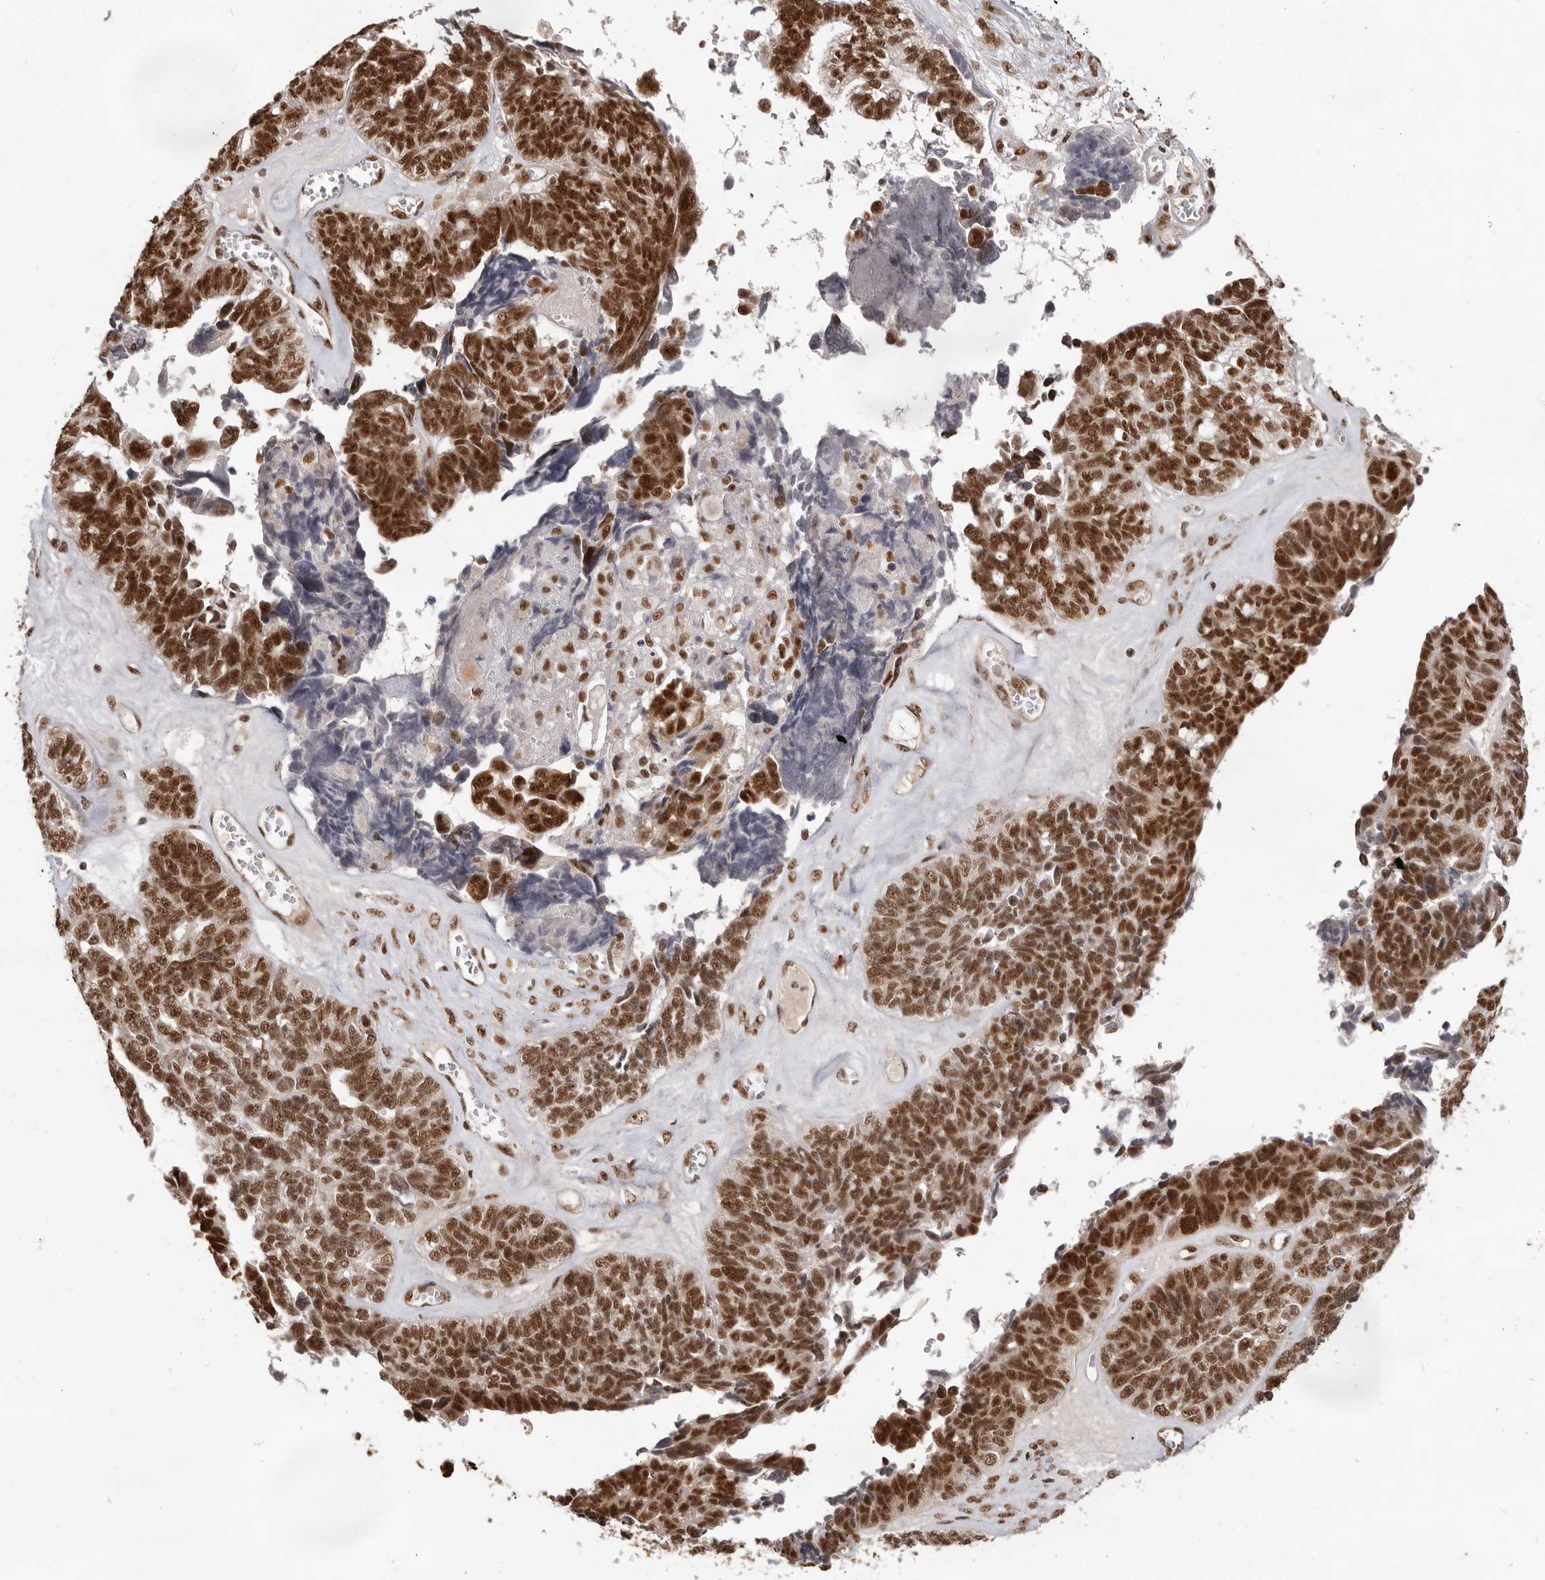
{"staining": {"intensity": "strong", "quantity": ">75%", "location": "nuclear"}, "tissue": "ovarian cancer", "cell_type": "Tumor cells", "image_type": "cancer", "snomed": [{"axis": "morphology", "description": "Cystadenocarcinoma, serous, NOS"}, {"axis": "topography", "description": "Ovary"}], "caption": "IHC of human ovarian serous cystadenocarcinoma reveals high levels of strong nuclear staining in about >75% of tumor cells.", "gene": "CHTOP", "patient": {"sex": "female", "age": 79}}